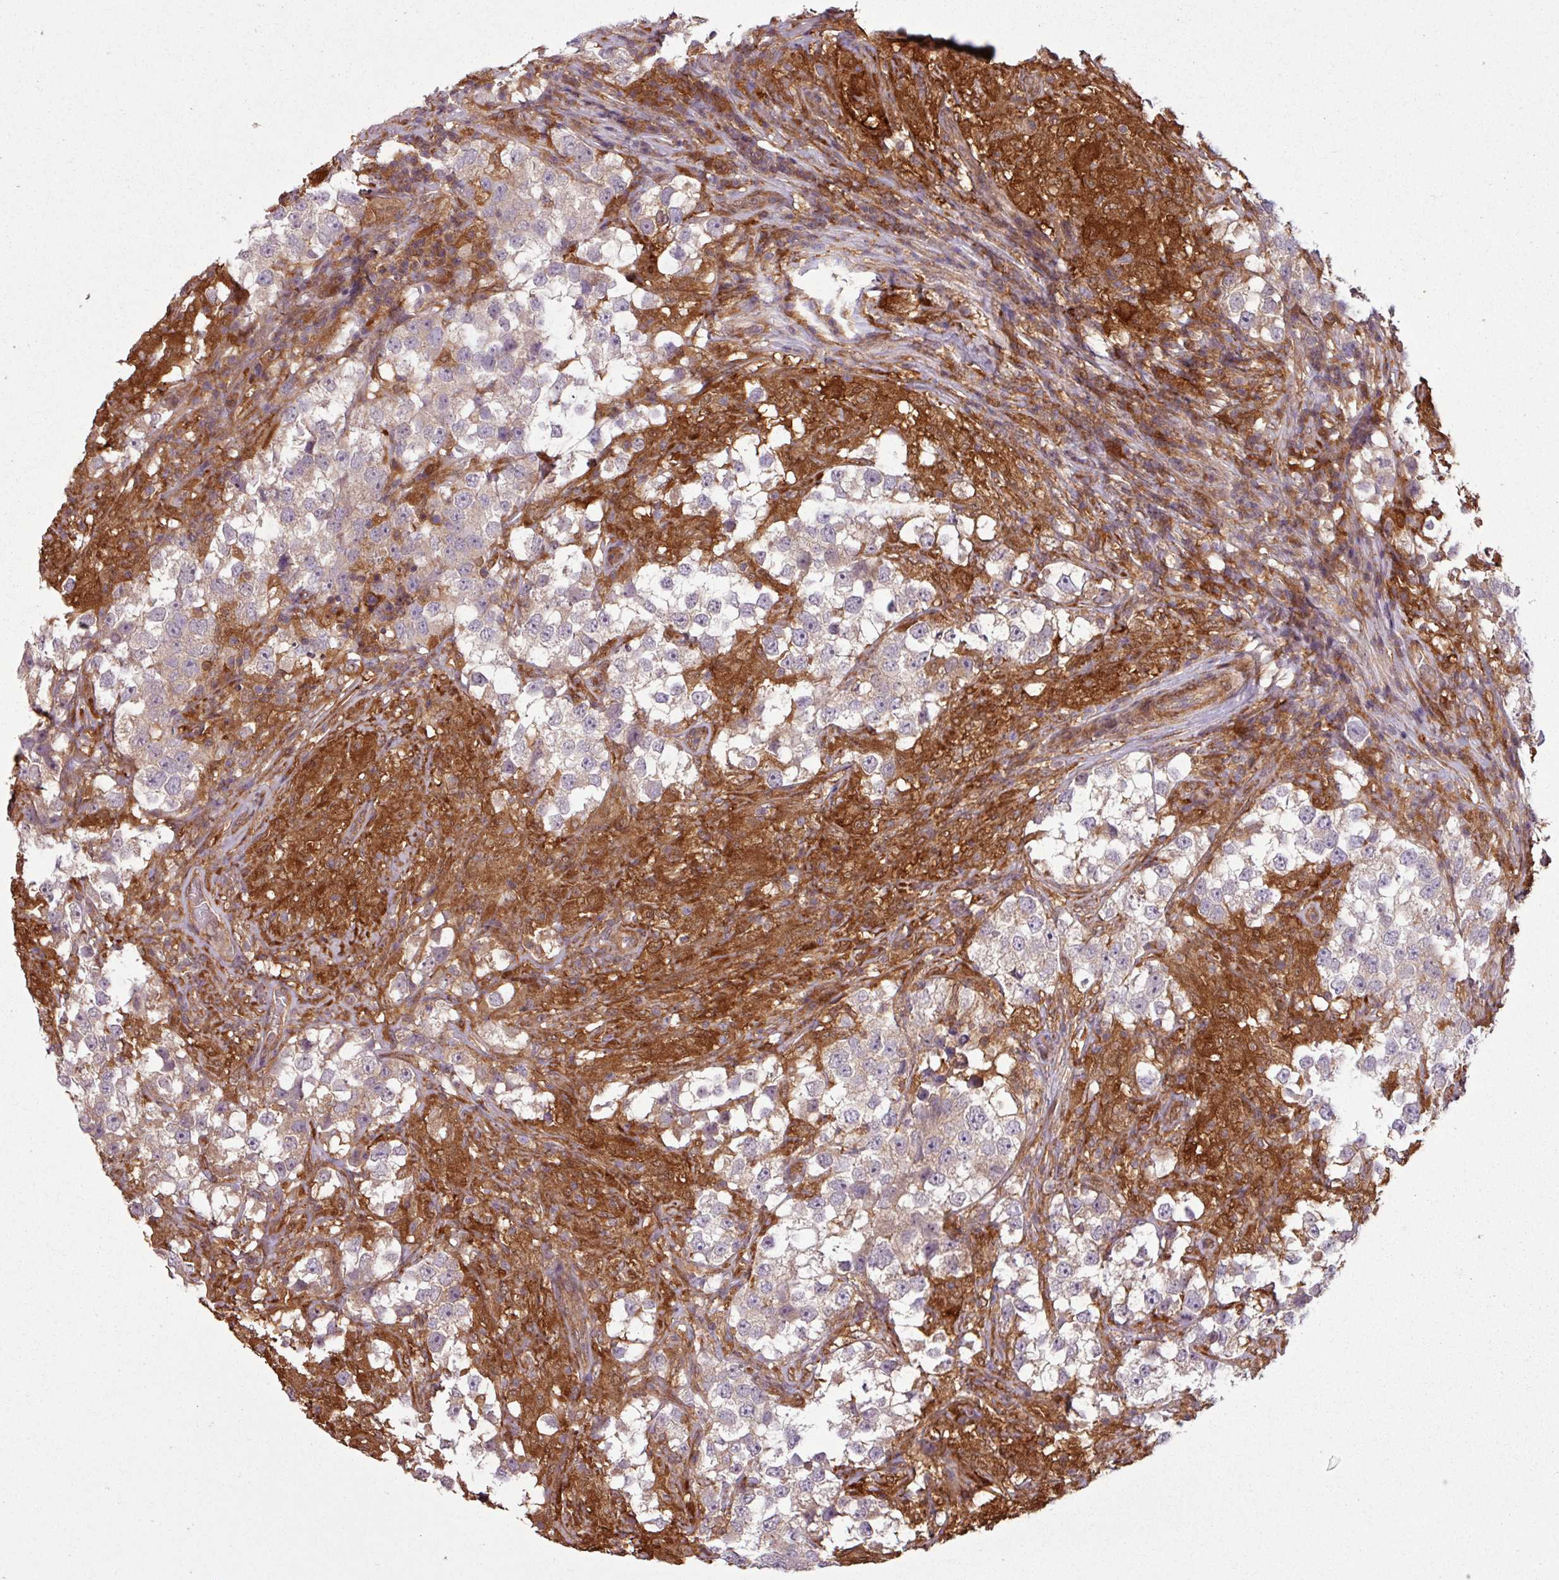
{"staining": {"intensity": "negative", "quantity": "none", "location": "none"}, "tissue": "testis cancer", "cell_type": "Tumor cells", "image_type": "cancer", "snomed": [{"axis": "morphology", "description": "Seminoma, NOS"}, {"axis": "topography", "description": "Testis"}], "caption": "A micrograph of human testis seminoma is negative for staining in tumor cells.", "gene": "SH3BGRL", "patient": {"sex": "male", "age": 46}}